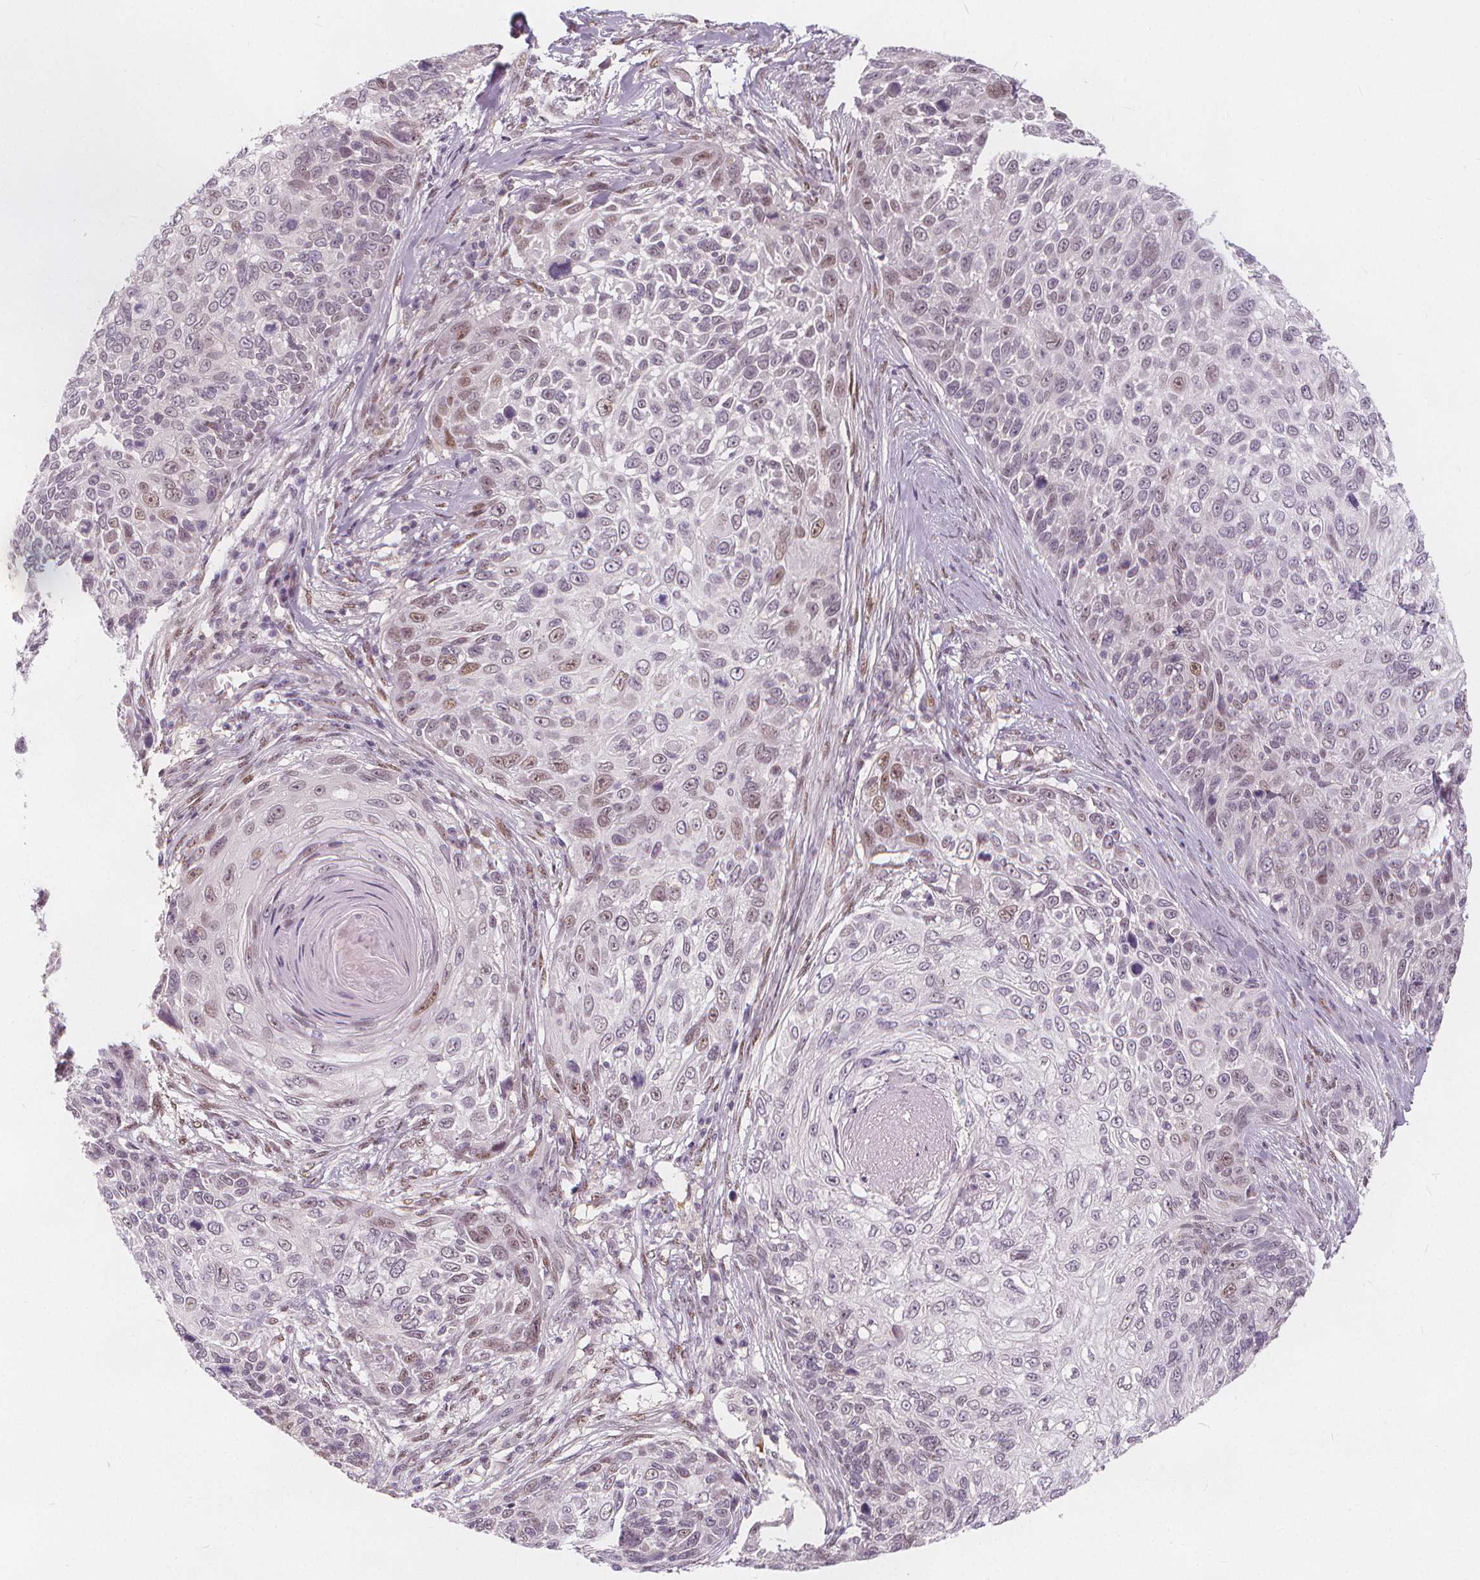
{"staining": {"intensity": "weak", "quantity": "25%-75%", "location": "nuclear"}, "tissue": "skin cancer", "cell_type": "Tumor cells", "image_type": "cancer", "snomed": [{"axis": "morphology", "description": "Squamous cell carcinoma, NOS"}, {"axis": "topography", "description": "Skin"}], "caption": "A brown stain shows weak nuclear staining of a protein in human squamous cell carcinoma (skin) tumor cells.", "gene": "DRC3", "patient": {"sex": "male", "age": 92}}